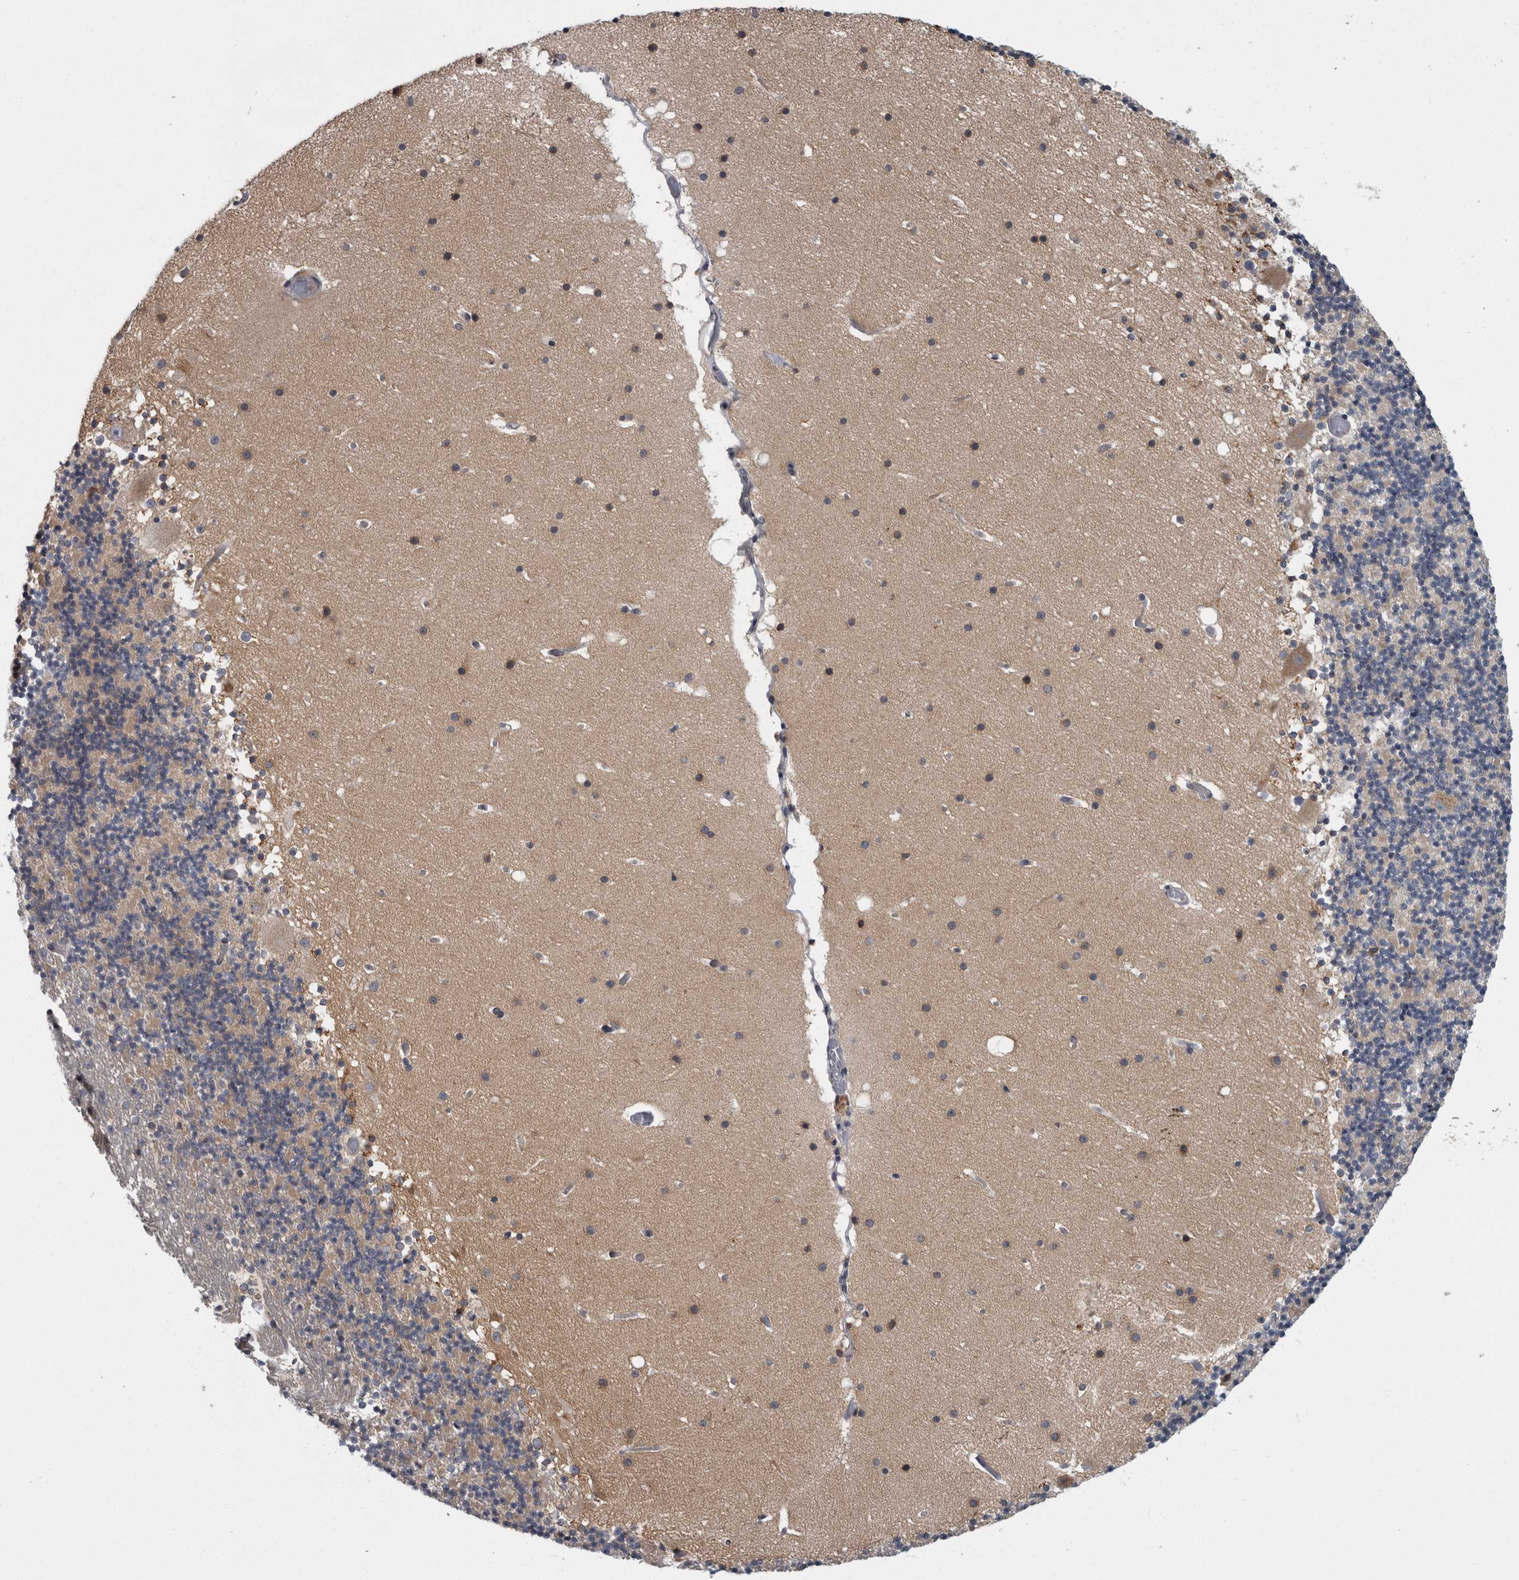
{"staining": {"intensity": "weak", "quantity": "<25%", "location": "cytoplasmic/membranous"}, "tissue": "cerebellum", "cell_type": "Cells in granular layer", "image_type": "normal", "snomed": [{"axis": "morphology", "description": "Normal tissue, NOS"}, {"axis": "topography", "description": "Cerebellum"}], "caption": "Human cerebellum stained for a protein using IHC reveals no staining in cells in granular layer.", "gene": "LMAN2L", "patient": {"sex": "male", "age": 57}}